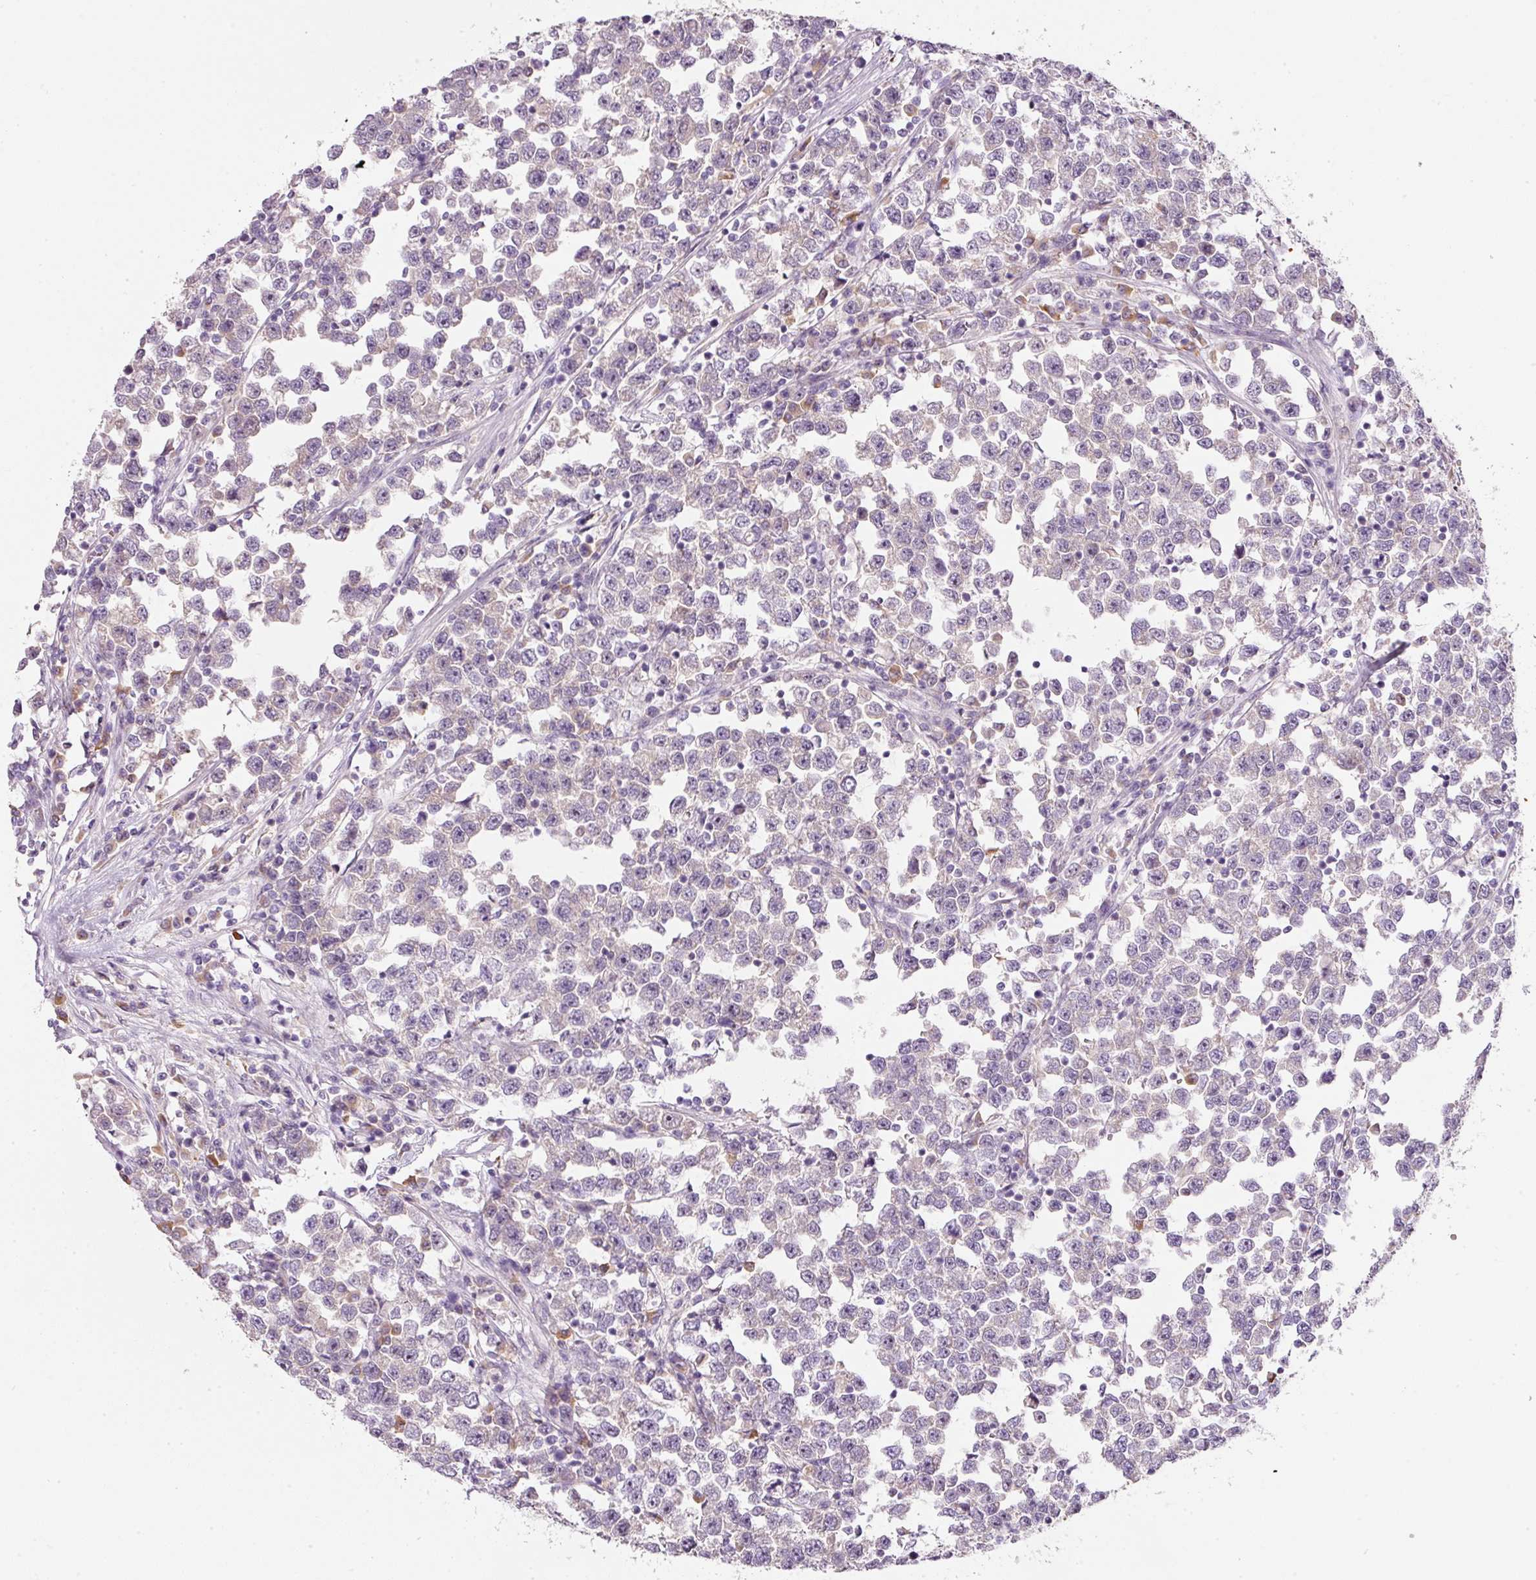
{"staining": {"intensity": "weak", "quantity": "<25%", "location": "cytoplasmic/membranous"}, "tissue": "testis cancer", "cell_type": "Tumor cells", "image_type": "cancer", "snomed": [{"axis": "morphology", "description": "Seminoma, NOS"}, {"axis": "topography", "description": "Testis"}], "caption": "Image shows no protein positivity in tumor cells of testis cancer tissue.", "gene": "TMEM37", "patient": {"sex": "male", "age": 43}}